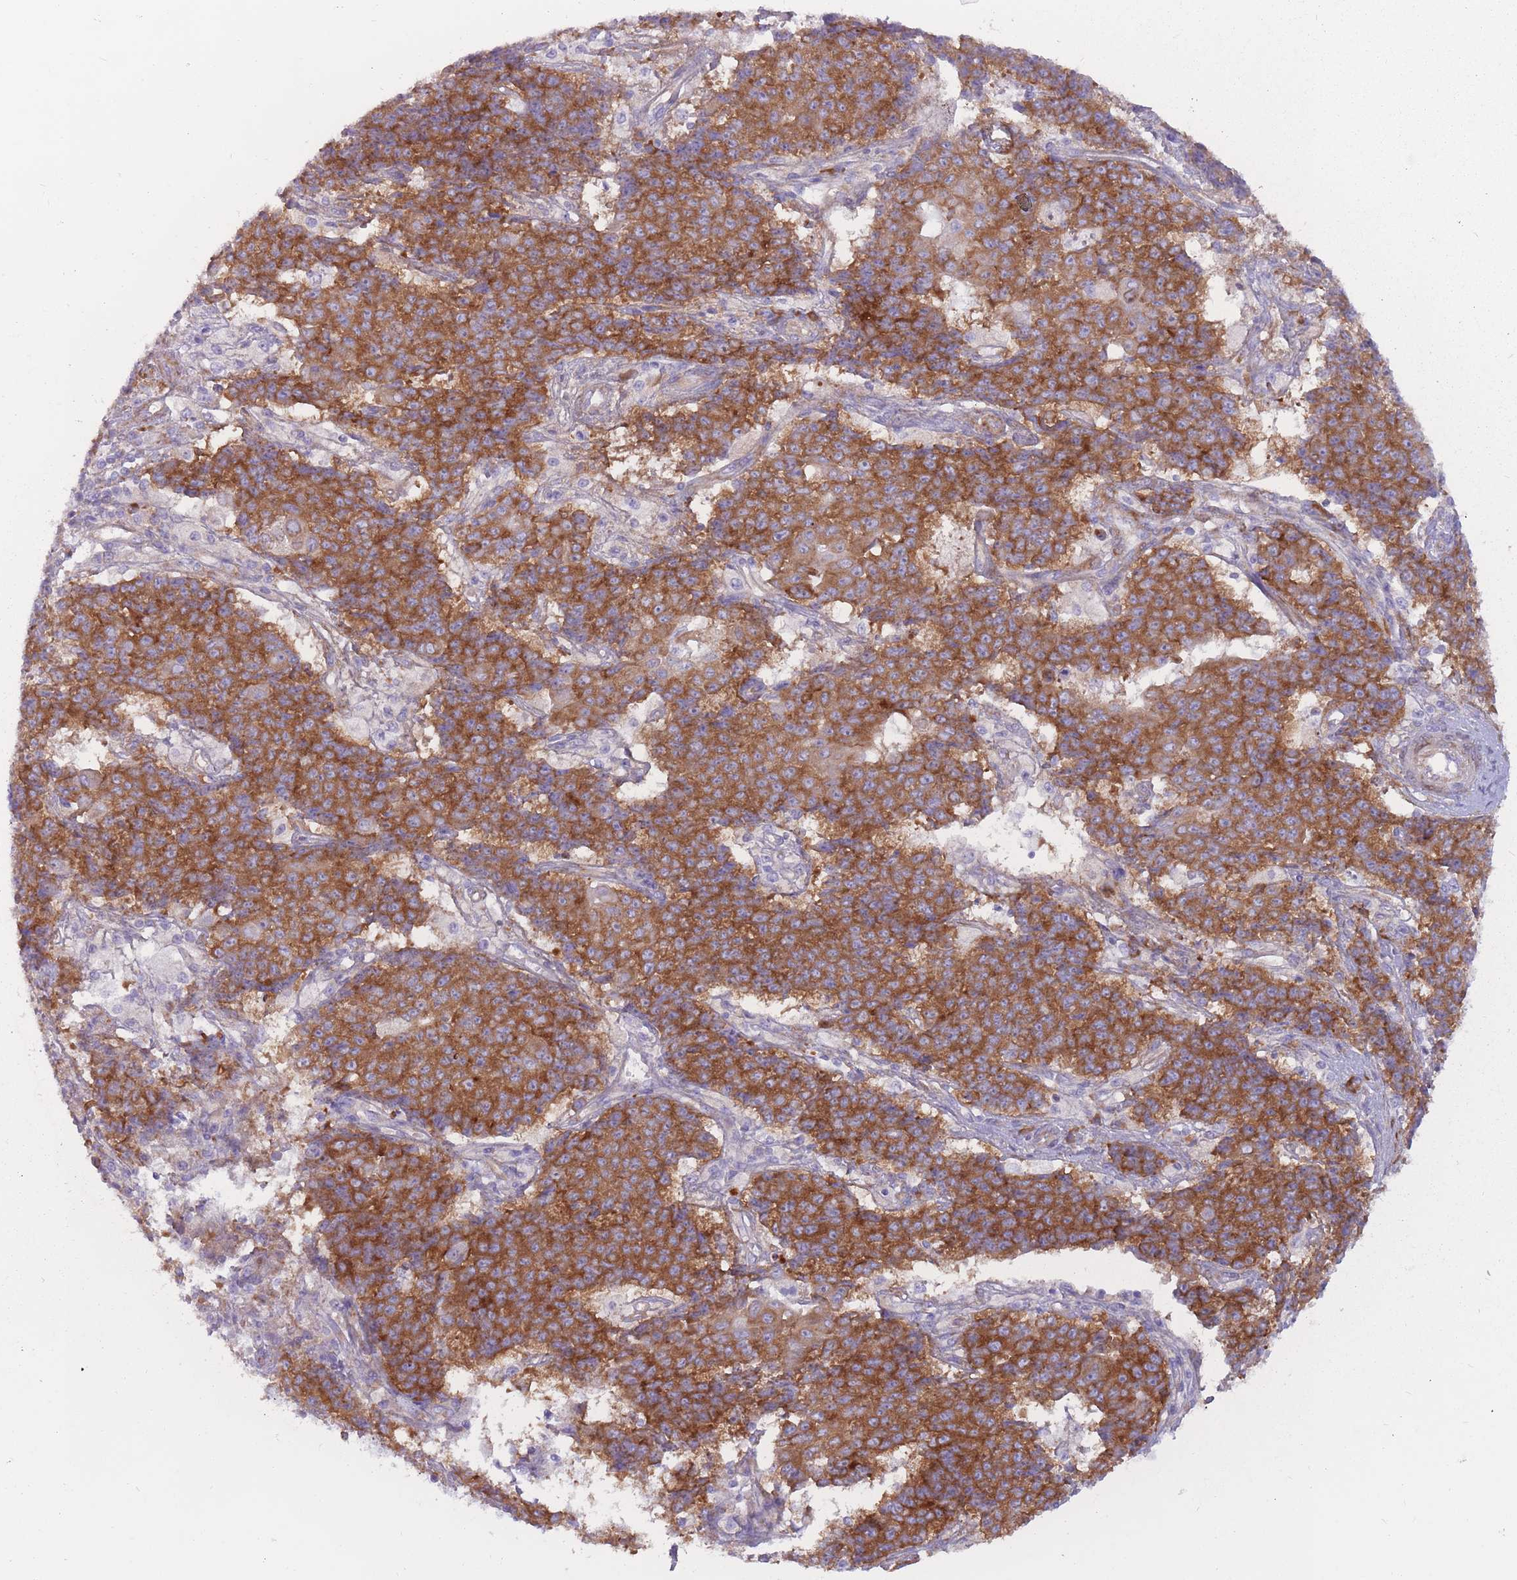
{"staining": {"intensity": "strong", "quantity": ">75%", "location": "cytoplasmic/membranous"}, "tissue": "ovarian cancer", "cell_type": "Tumor cells", "image_type": "cancer", "snomed": [{"axis": "morphology", "description": "Carcinoma, endometroid"}, {"axis": "topography", "description": "Ovary"}], "caption": "Immunohistochemistry (IHC) histopathology image of human ovarian cancer stained for a protein (brown), which exhibits high levels of strong cytoplasmic/membranous expression in about >75% of tumor cells.", "gene": "RPL18", "patient": {"sex": "female", "age": 42}}